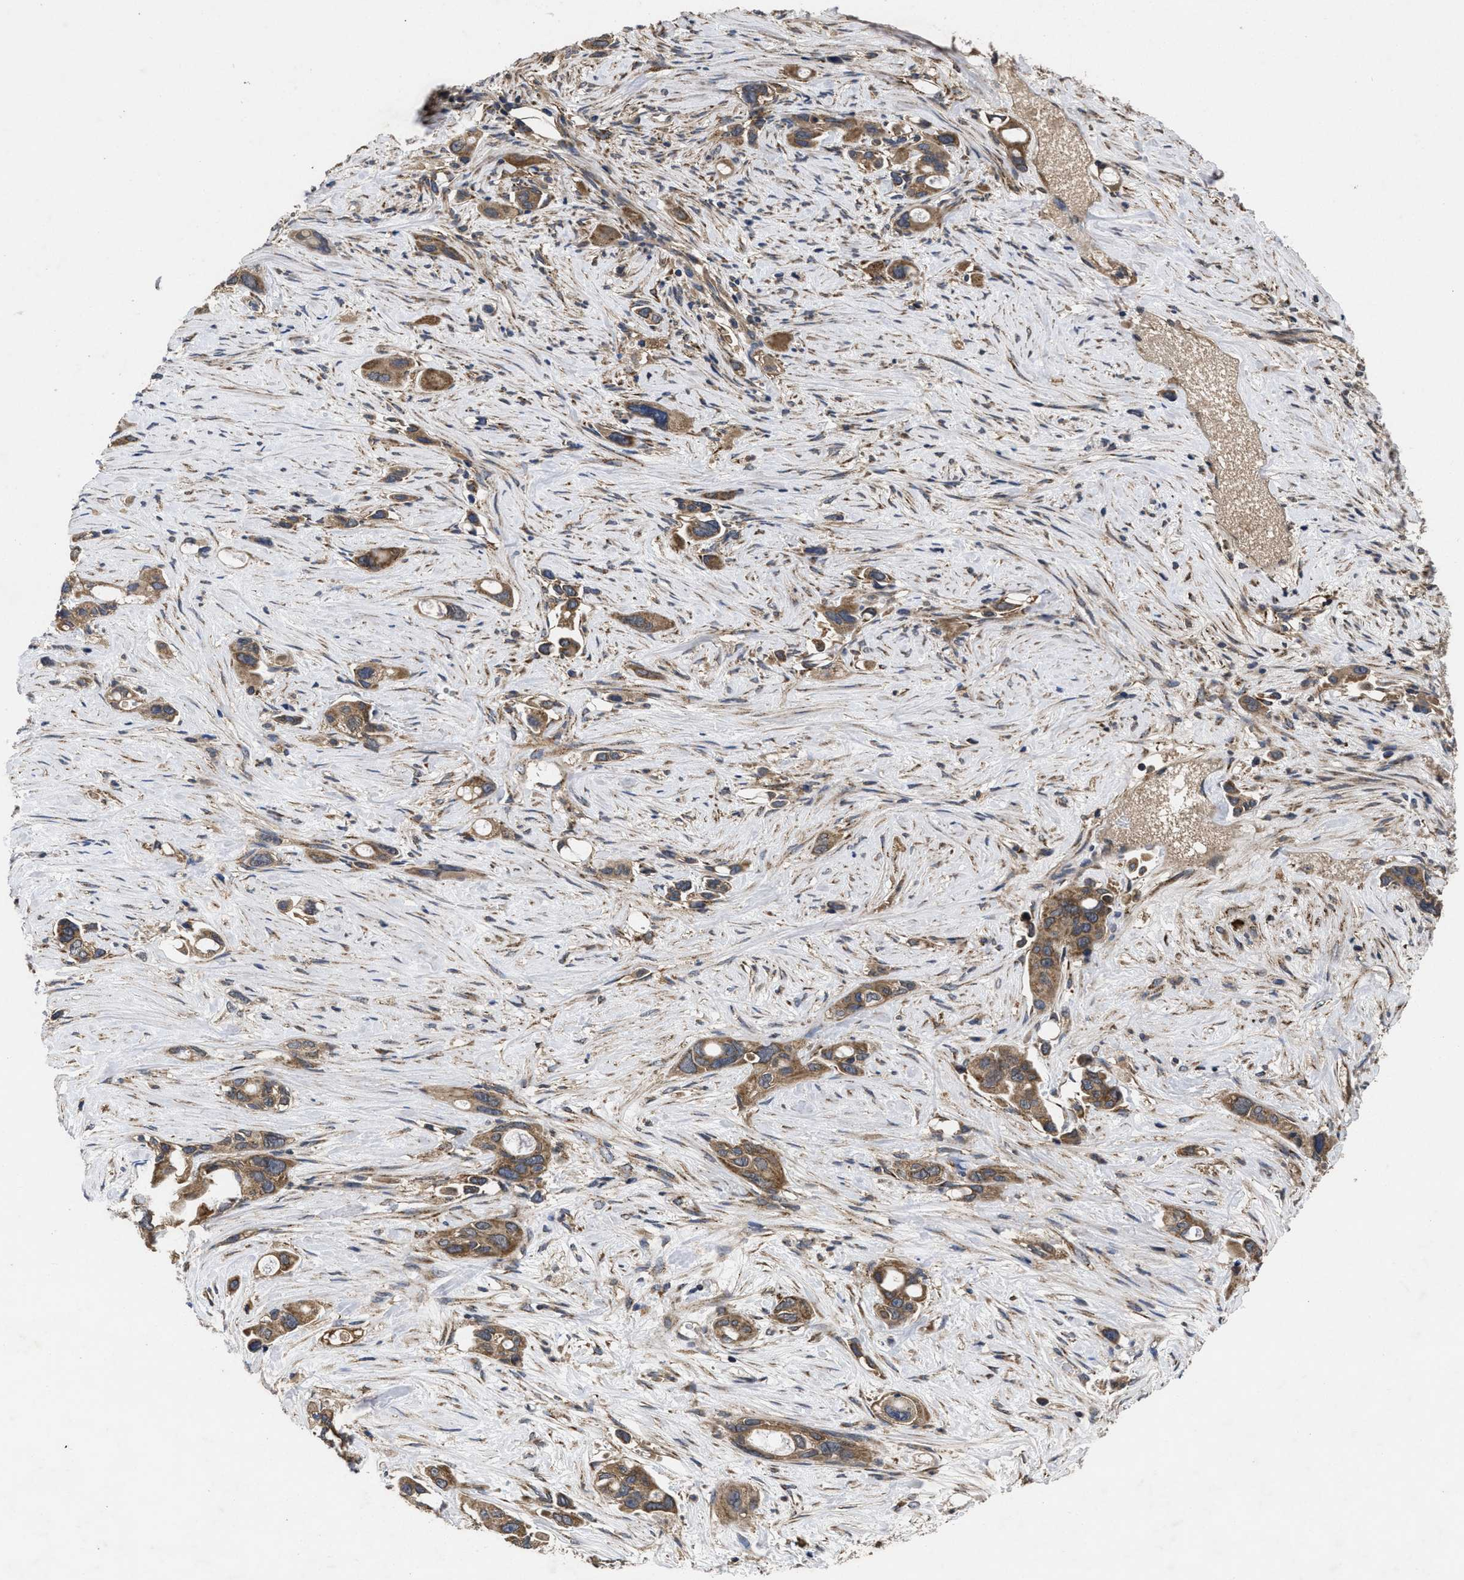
{"staining": {"intensity": "moderate", "quantity": ">75%", "location": "cytoplasmic/membranous"}, "tissue": "pancreatic cancer", "cell_type": "Tumor cells", "image_type": "cancer", "snomed": [{"axis": "morphology", "description": "Adenocarcinoma, NOS"}, {"axis": "topography", "description": "Pancreas"}], "caption": "Protein expression by immunohistochemistry (IHC) displays moderate cytoplasmic/membranous expression in about >75% of tumor cells in pancreatic cancer.", "gene": "LRRC3", "patient": {"sex": "male", "age": 53}}